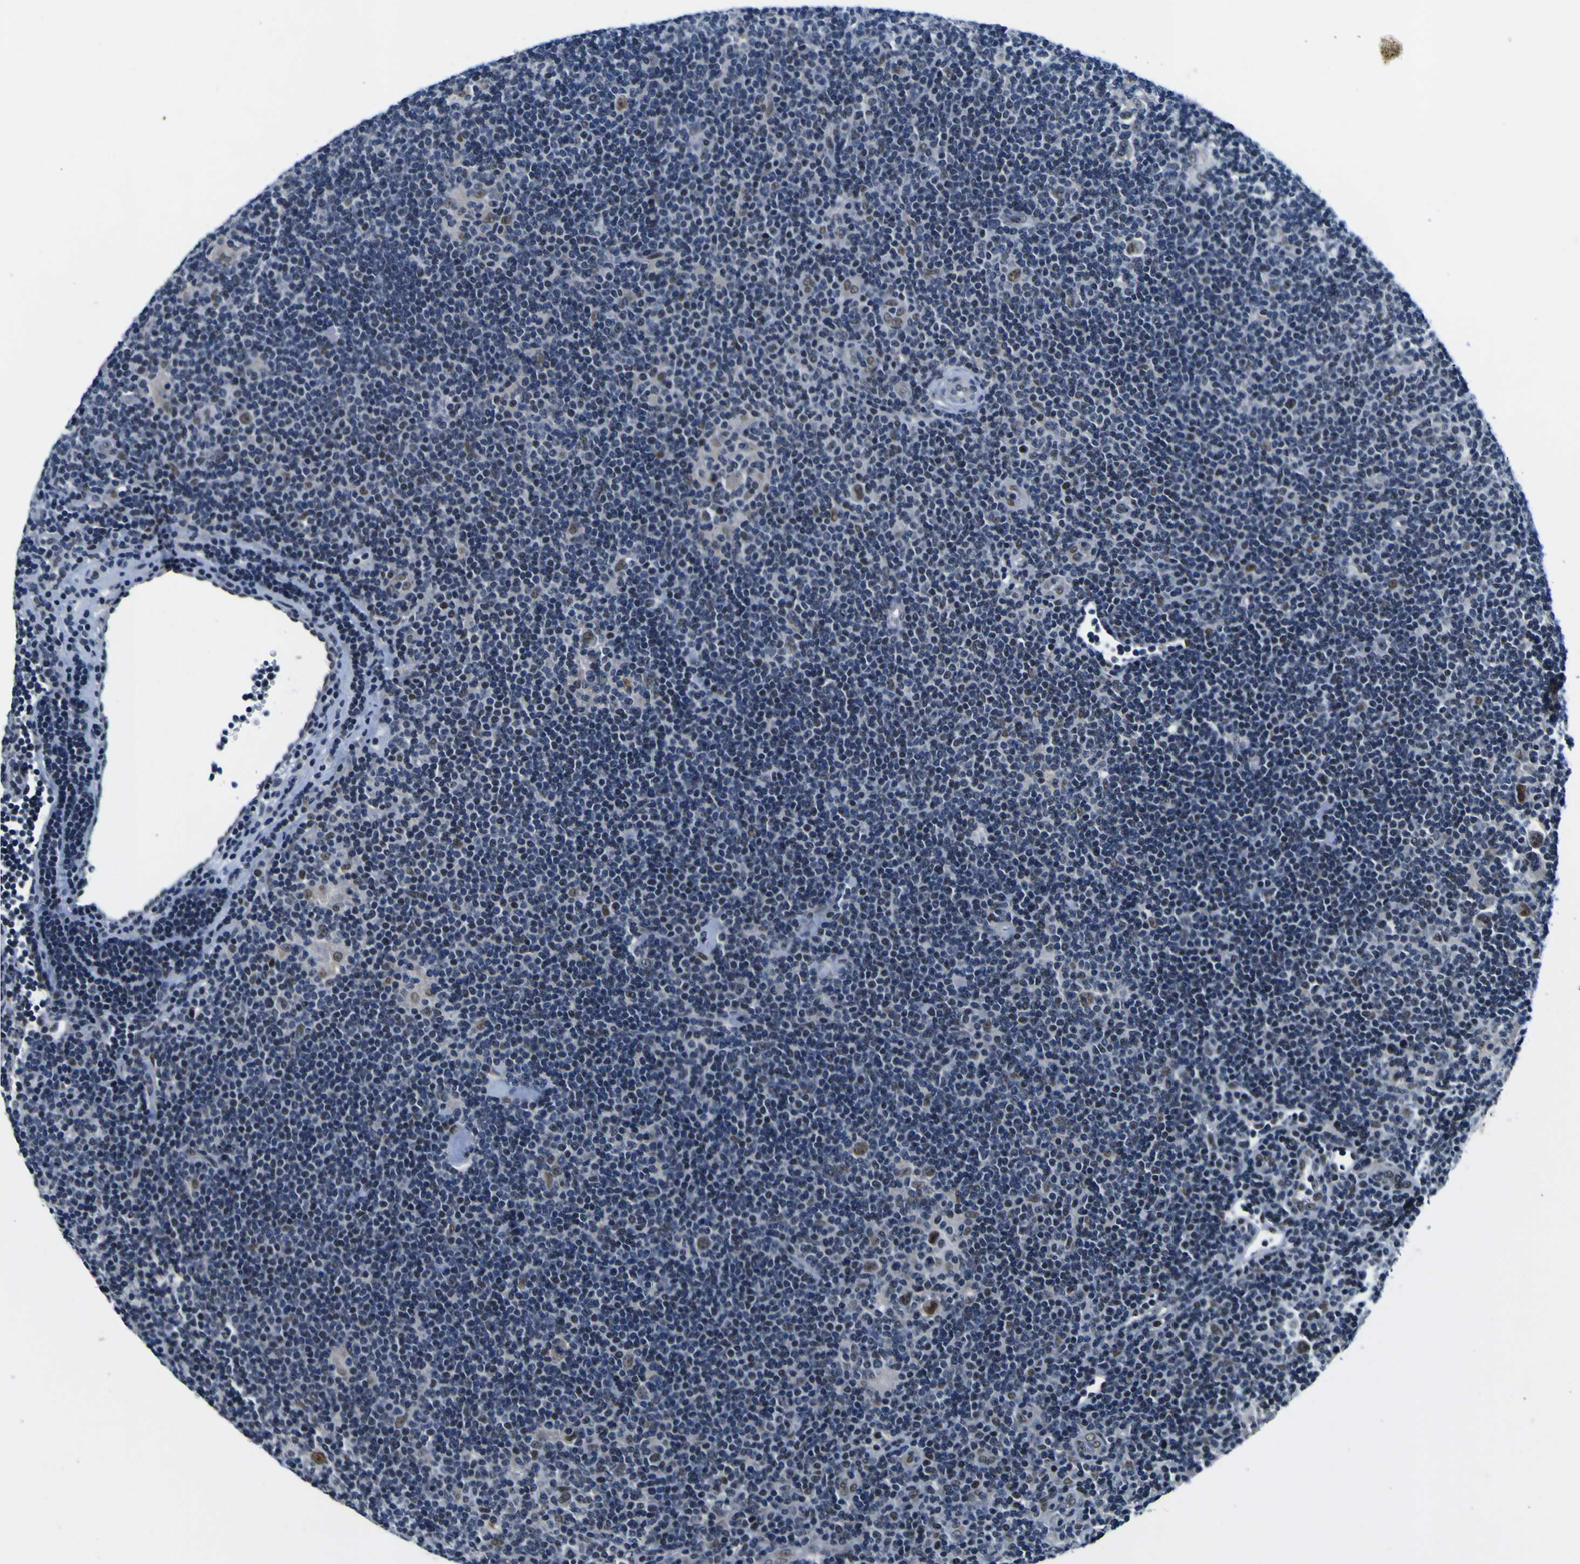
{"staining": {"intensity": "moderate", "quantity": ">75%", "location": "nuclear"}, "tissue": "lymphoma", "cell_type": "Tumor cells", "image_type": "cancer", "snomed": [{"axis": "morphology", "description": "Hodgkin's disease, NOS"}, {"axis": "topography", "description": "Lymph node"}], "caption": "Brown immunohistochemical staining in Hodgkin's disease displays moderate nuclear staining in approximately >75% of tumor cells.", "gene": "CUL4B", "patient": {"sex": "female", "age": 57}}